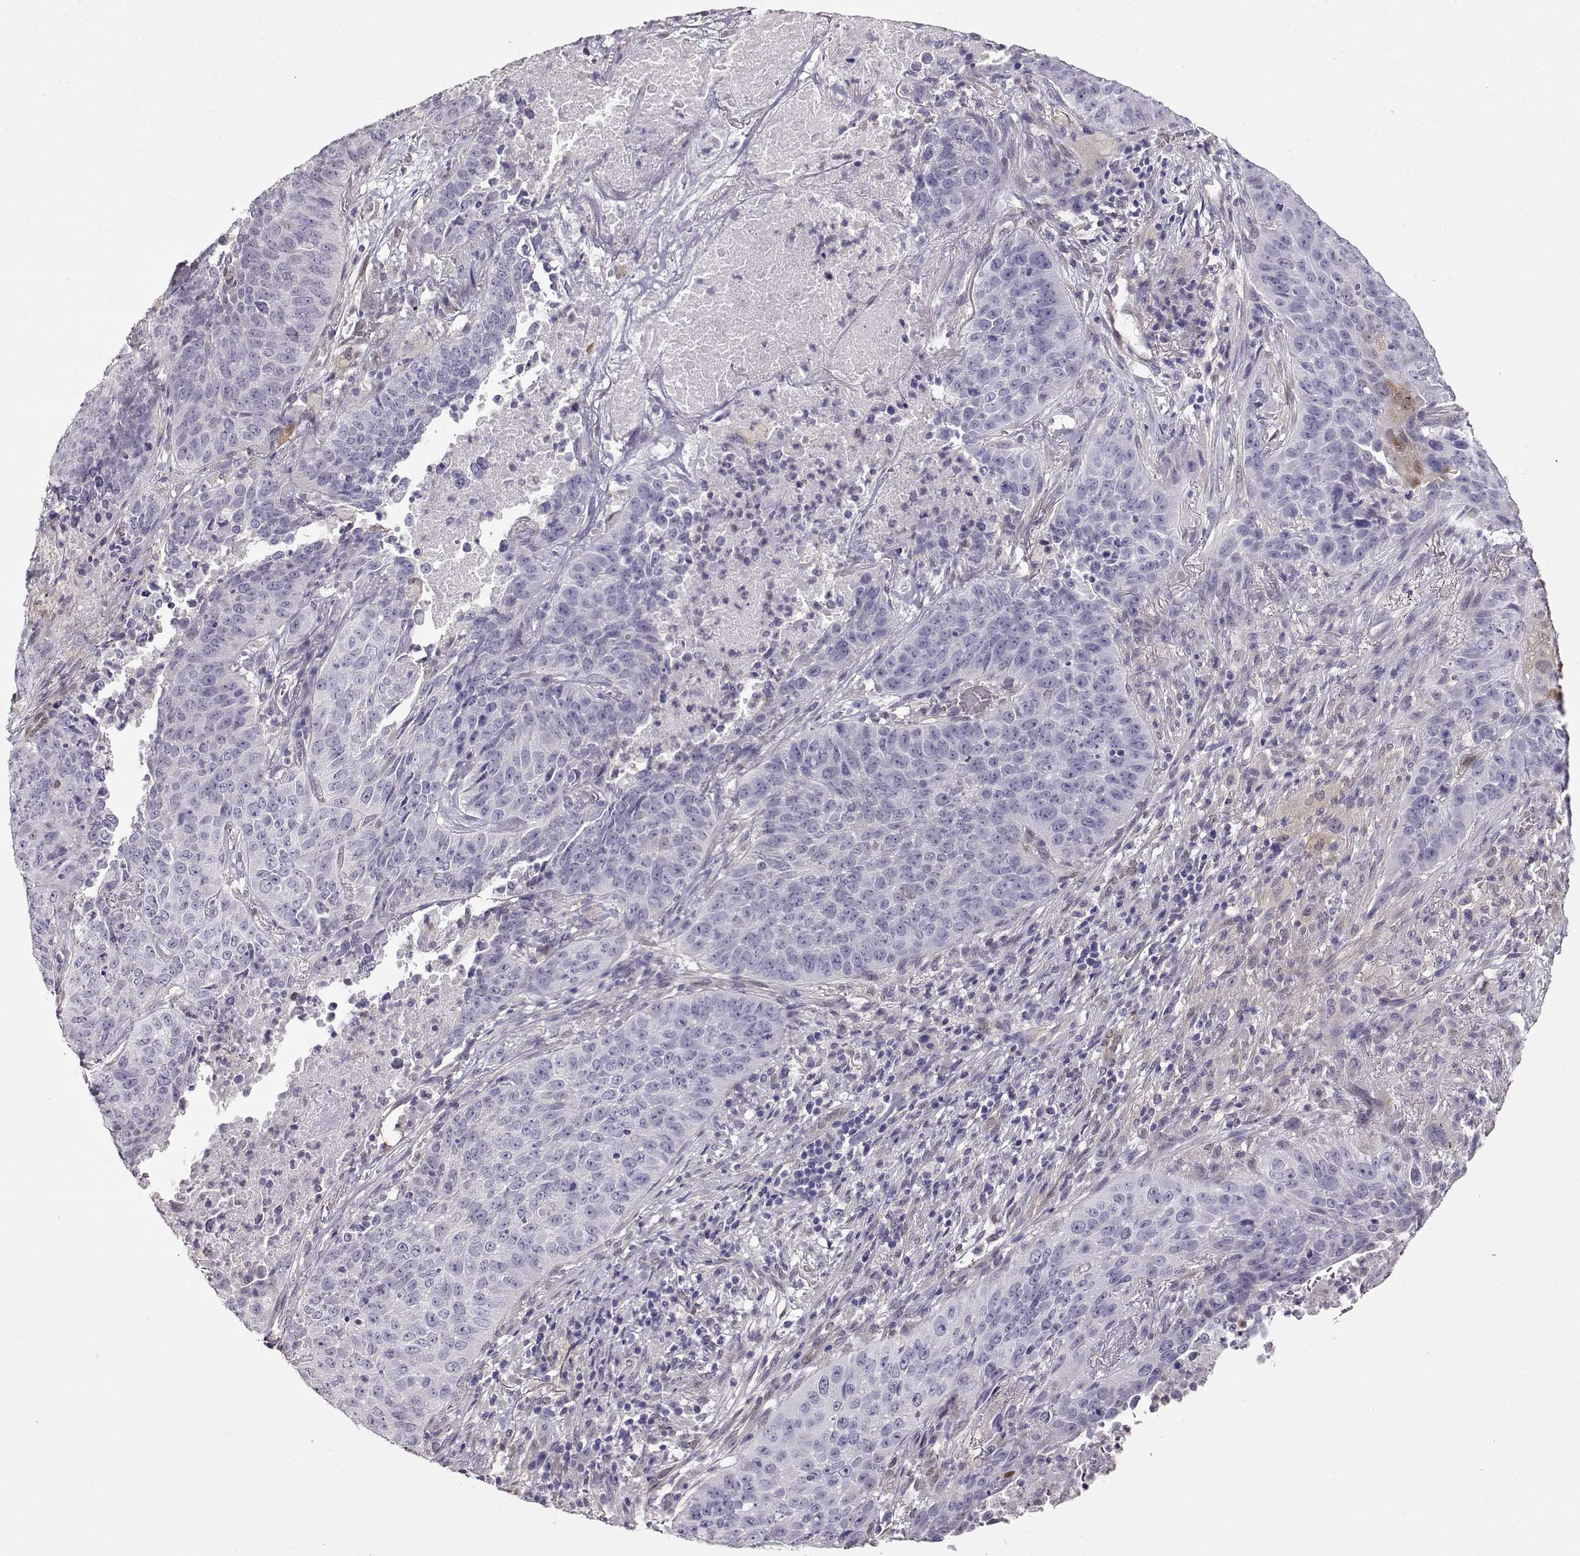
{"staining": {"intensity": "negative", "quantity": "none", "location": "none"}, "tissue": "lung cancer", "cell_type": "Tumor cells", "image_type": "cancer", "snomed": [{"axis": "morphology", "description": "Normal tissue, NOS"}, {"axis": "morphology", "description": "Squamous cell carcinoma, NOS"}, {"axis": "topography", "description": "Bronchus"}, {"axis": "topography", "description": "Lung"}], "caption": "This is an immunohistochemistry (IHC) histopathology image of human lung cancer (squamous cell carcinoma). There is no positivity in tumor cells.", "gene": "CCR8", "patient": {"sex": "male", "age": 64}}